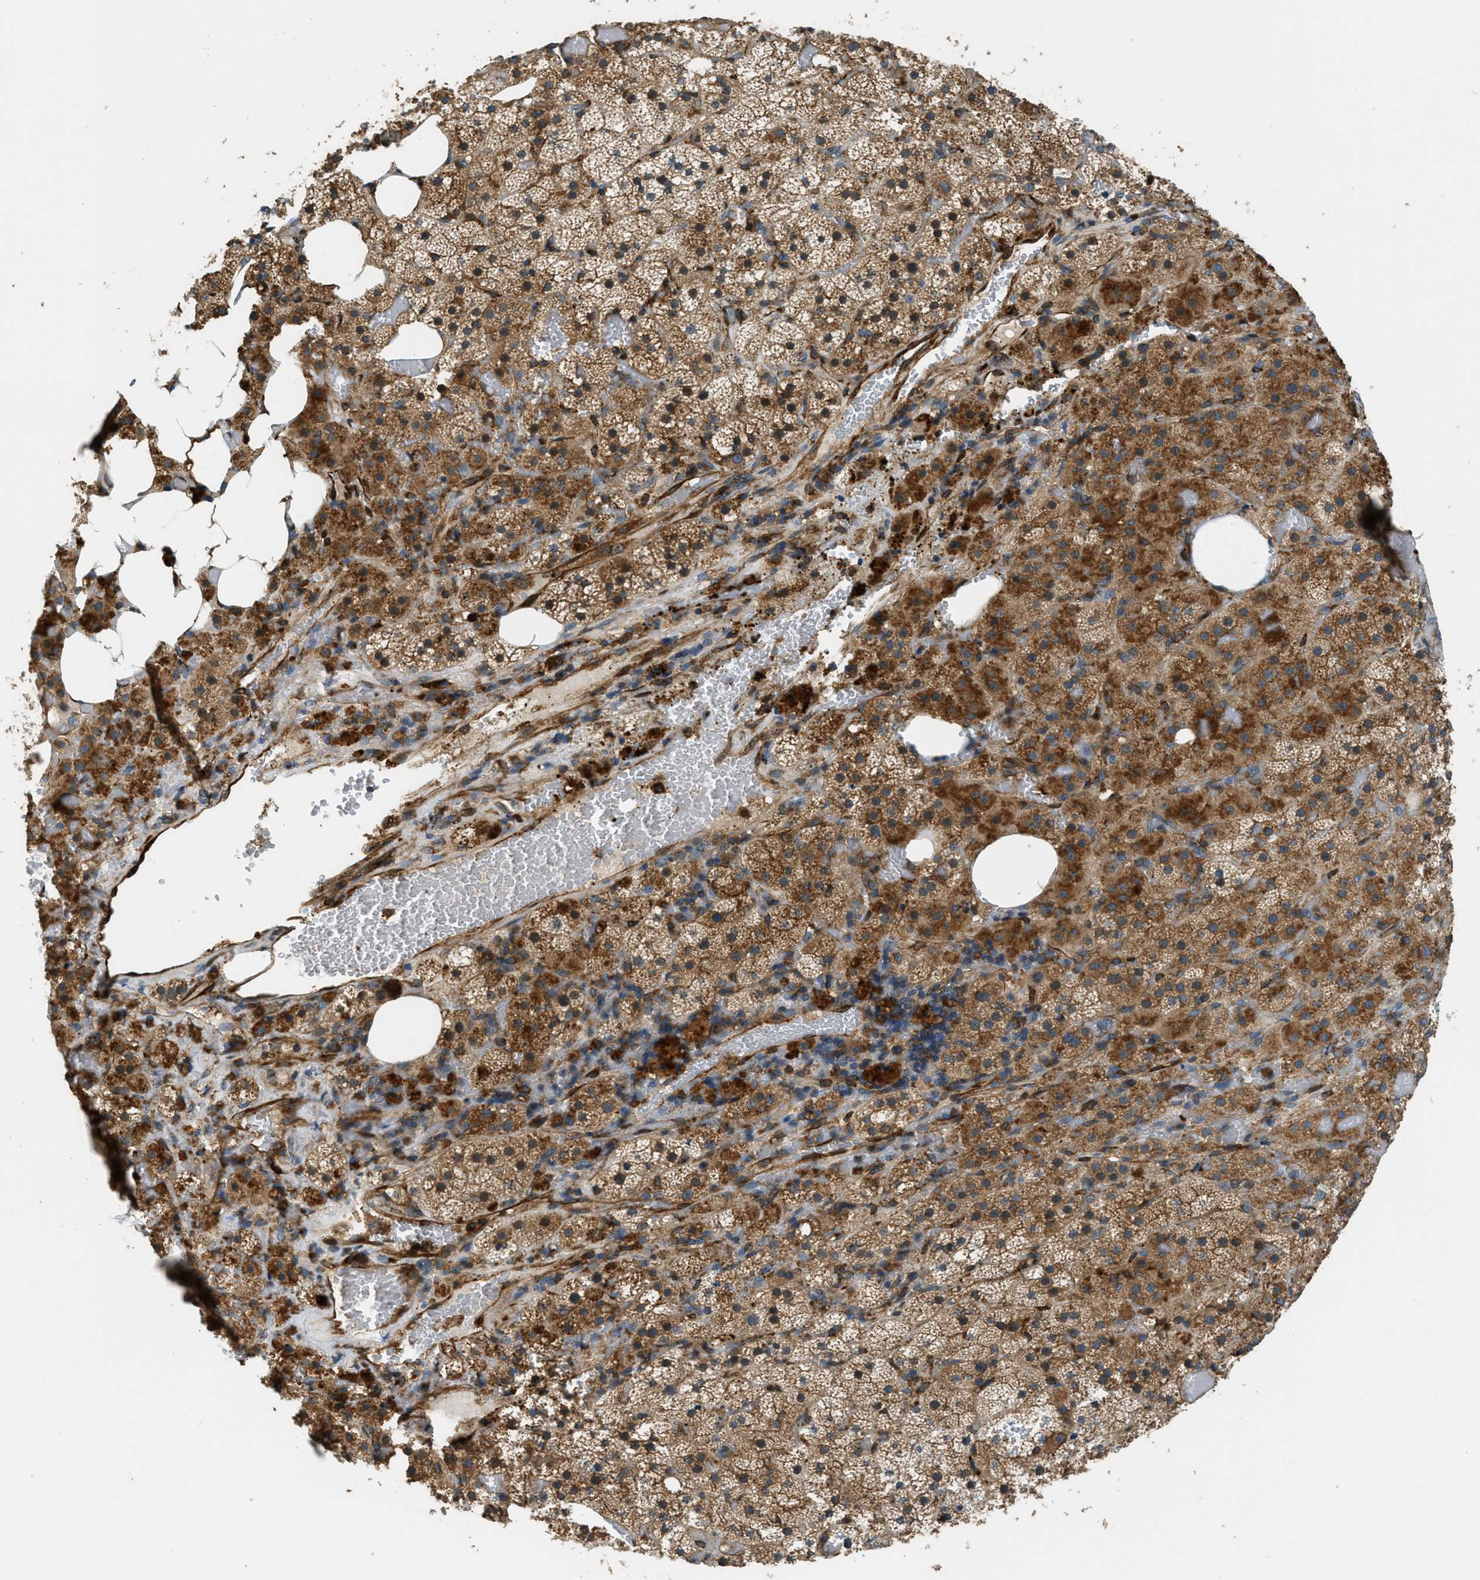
{"staining": {"intensity": "moderate", "quantity": ">75%", "location": "cytoplasmic/membranous"}, "tissue": "adrenal gland", "cell_type": "Glandular cells", "image_type": "normal", "snomed": [{"axis": "morphology", "description": "Normal tissue, NOS"}, {"axis": "topography", "description": "Adrenal gland"}], "caption": "The immunohistochemical stain shows moderate cytoplasmic/membranous staining in glandular cells of benign adrenal gland.", "gene": "GIMAP8", "patient": {"sex": "female", "age": 59}}